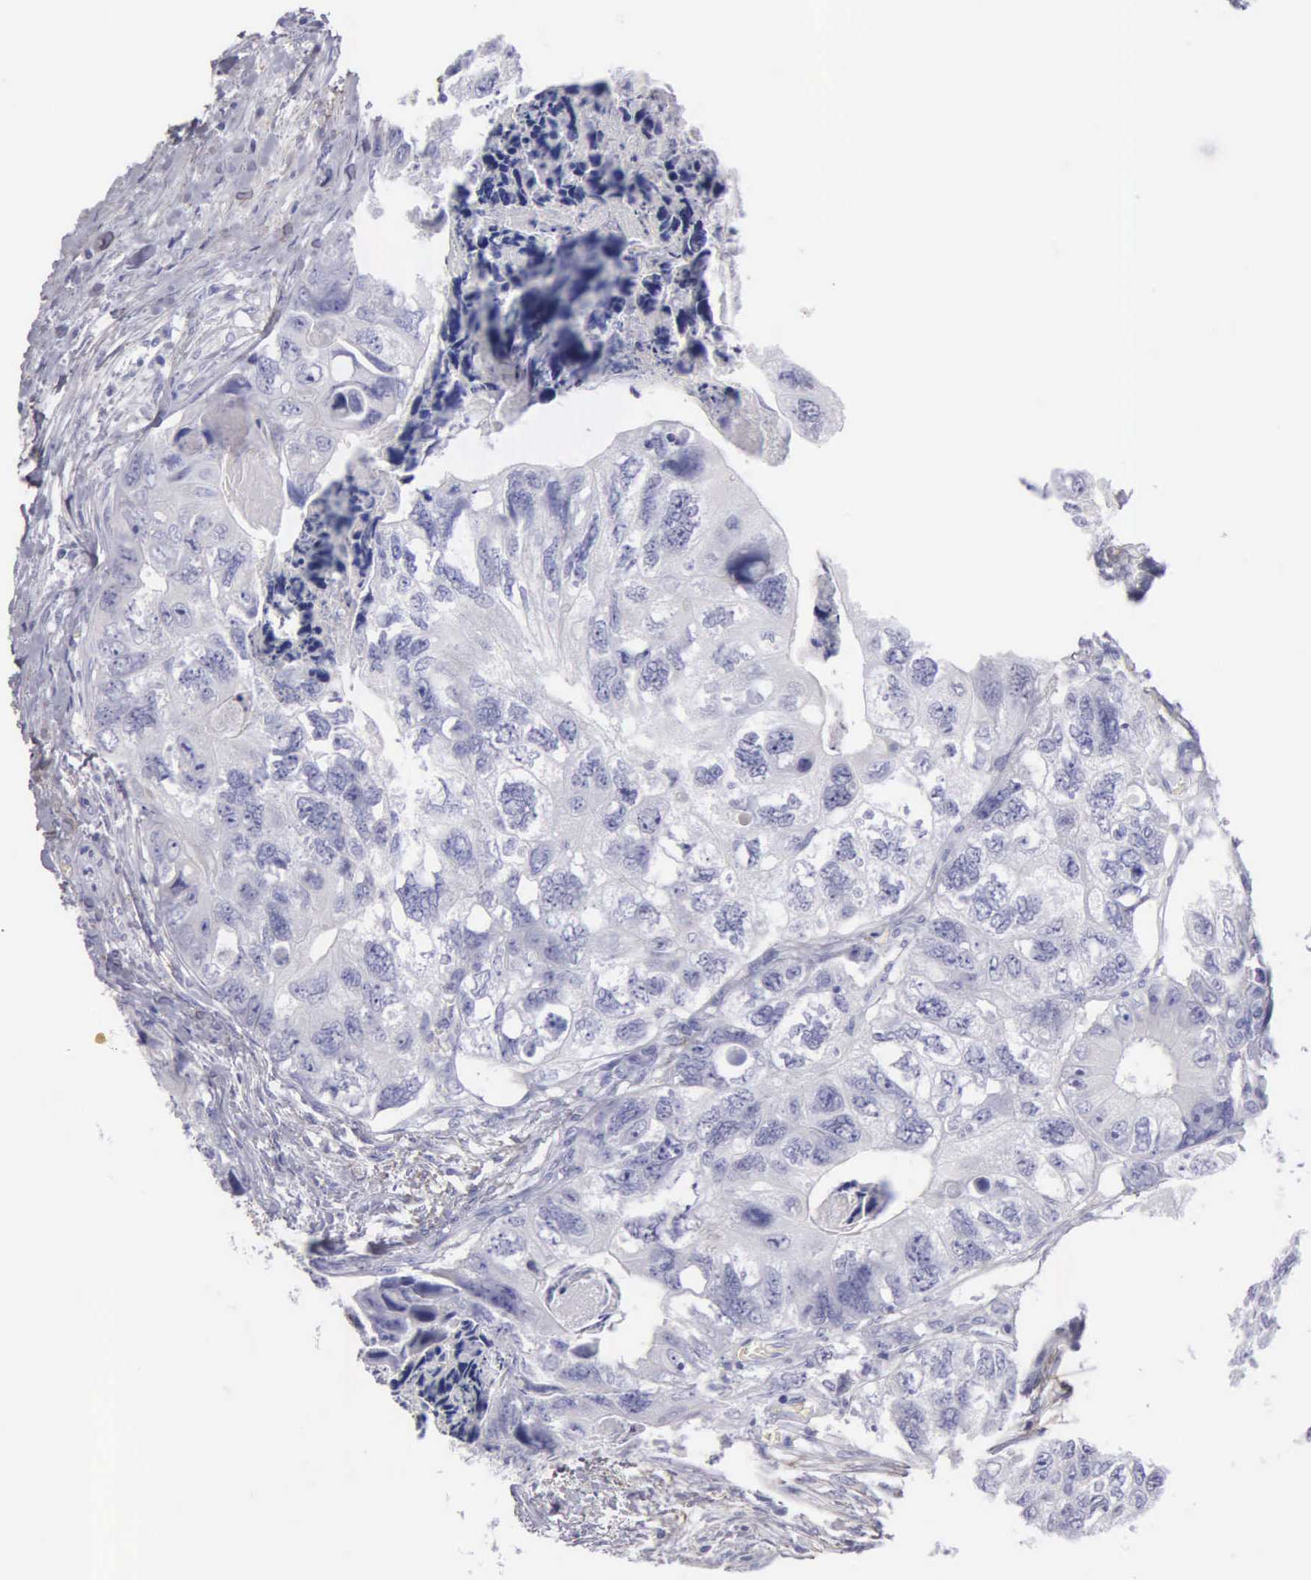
{"staining": {"intensity": "negative", "quantity": "none", "location": "none"}, "tissue": "colorectal cancer", "cell_type": "Tumor cells", "image_type": "cancer", "snomed": [{"axis": "morphology", "description": "Adenocarcinoma, NOS"}, {"axis": "topography", "description": "Rectum"}], "caption": "Immunohistochemistry (IHC) photomicrograph of neoplastic tissue: human colorectal cancer (adenocarcinoma) stained with DAB displays no significant protein expression in tumor cells. (Stains: DAB (3,3'-diaminobenzidine) IHC with hematoxylin counter stain, Microscopy: brightfield microscopy at high magnification).", "gene": "FBLN5", "patient": {"sex": "female", "age": 82}}